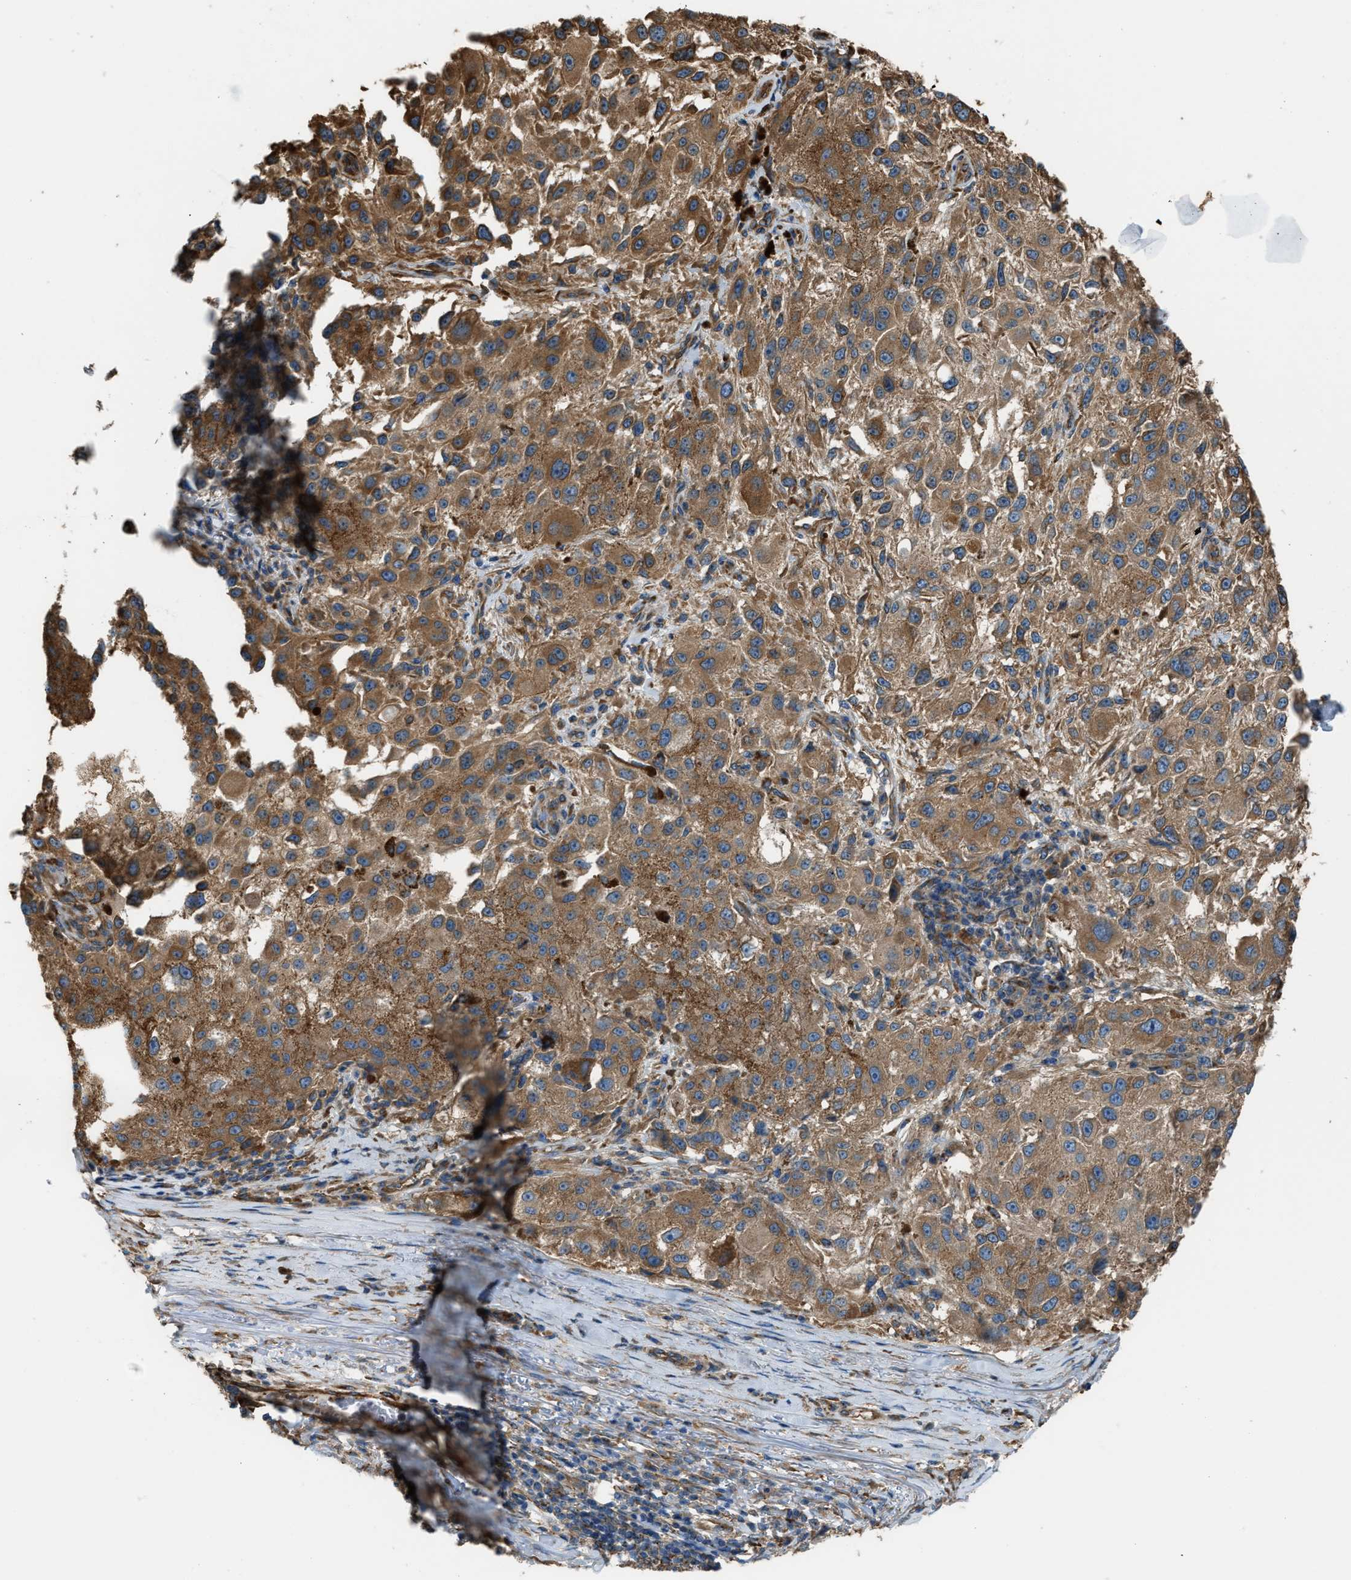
{"staining": {"intensity": "moderate", "quantity": ">75%", "location": "cytoplasmic/membranous"}, "tissue": "melanoma", "cell_type": "Tumor cells", "image_type": "cancer", "snomed": [{"axis": "morphology", "description": "Necrosis, NOS"}, {"axis": "morphology", "description": "Malignant melanoma, NOS"}, {"axis": "topography", "description": "Skin"}], "caption": "This is a photomicrograph of immunohistochemistry (IHC) staining of malignant melanoma, which shows moderate positivity in the cytoplasmic/membranous of tumor cells.", "gene": "TRPC1", "patient": {"sex": "female", "age": 87}}